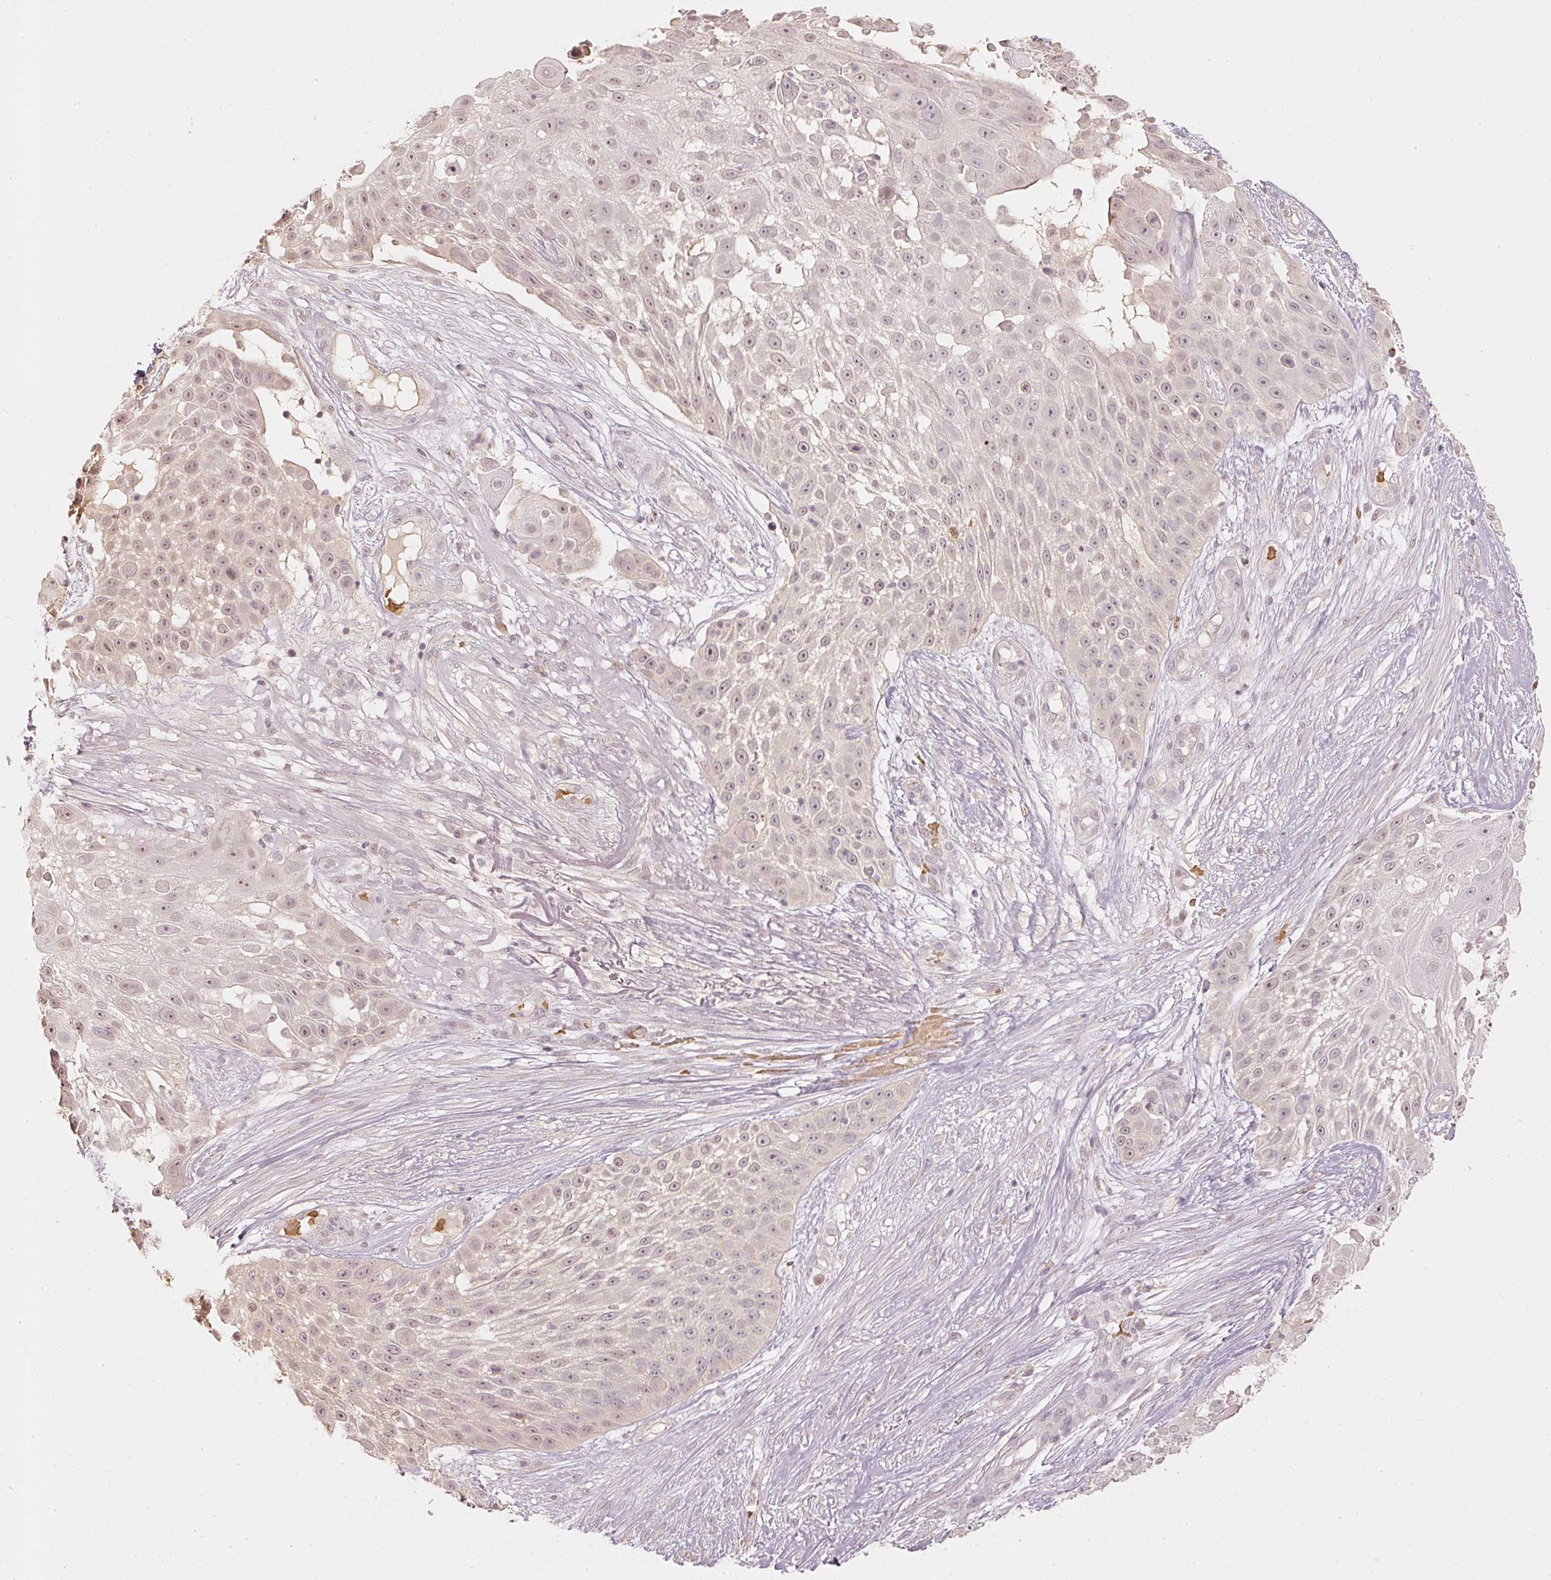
{"staining": {"intensity": "weak", "quantity": ">75%", "location": "cytoplasmic/membranous,nuclear"}, "tissue": "skin cancer", "cell_type": "Tumor cells", "image_type": "cancer", "snomed": [{"axis": "morphology", "description": "Squamous cell carcinoma, NOS"}, {"axis": "topography", "description": "Skin"}], "caption": "Squamous cell carcinoma (skin) stained for a protein (brown) shows weak cytoplasmic/membranous and nuclear positive positivity in about >75% of tumor cells.", "gene": "GZMA", "patient": {"sex": "female", "age": 86}}